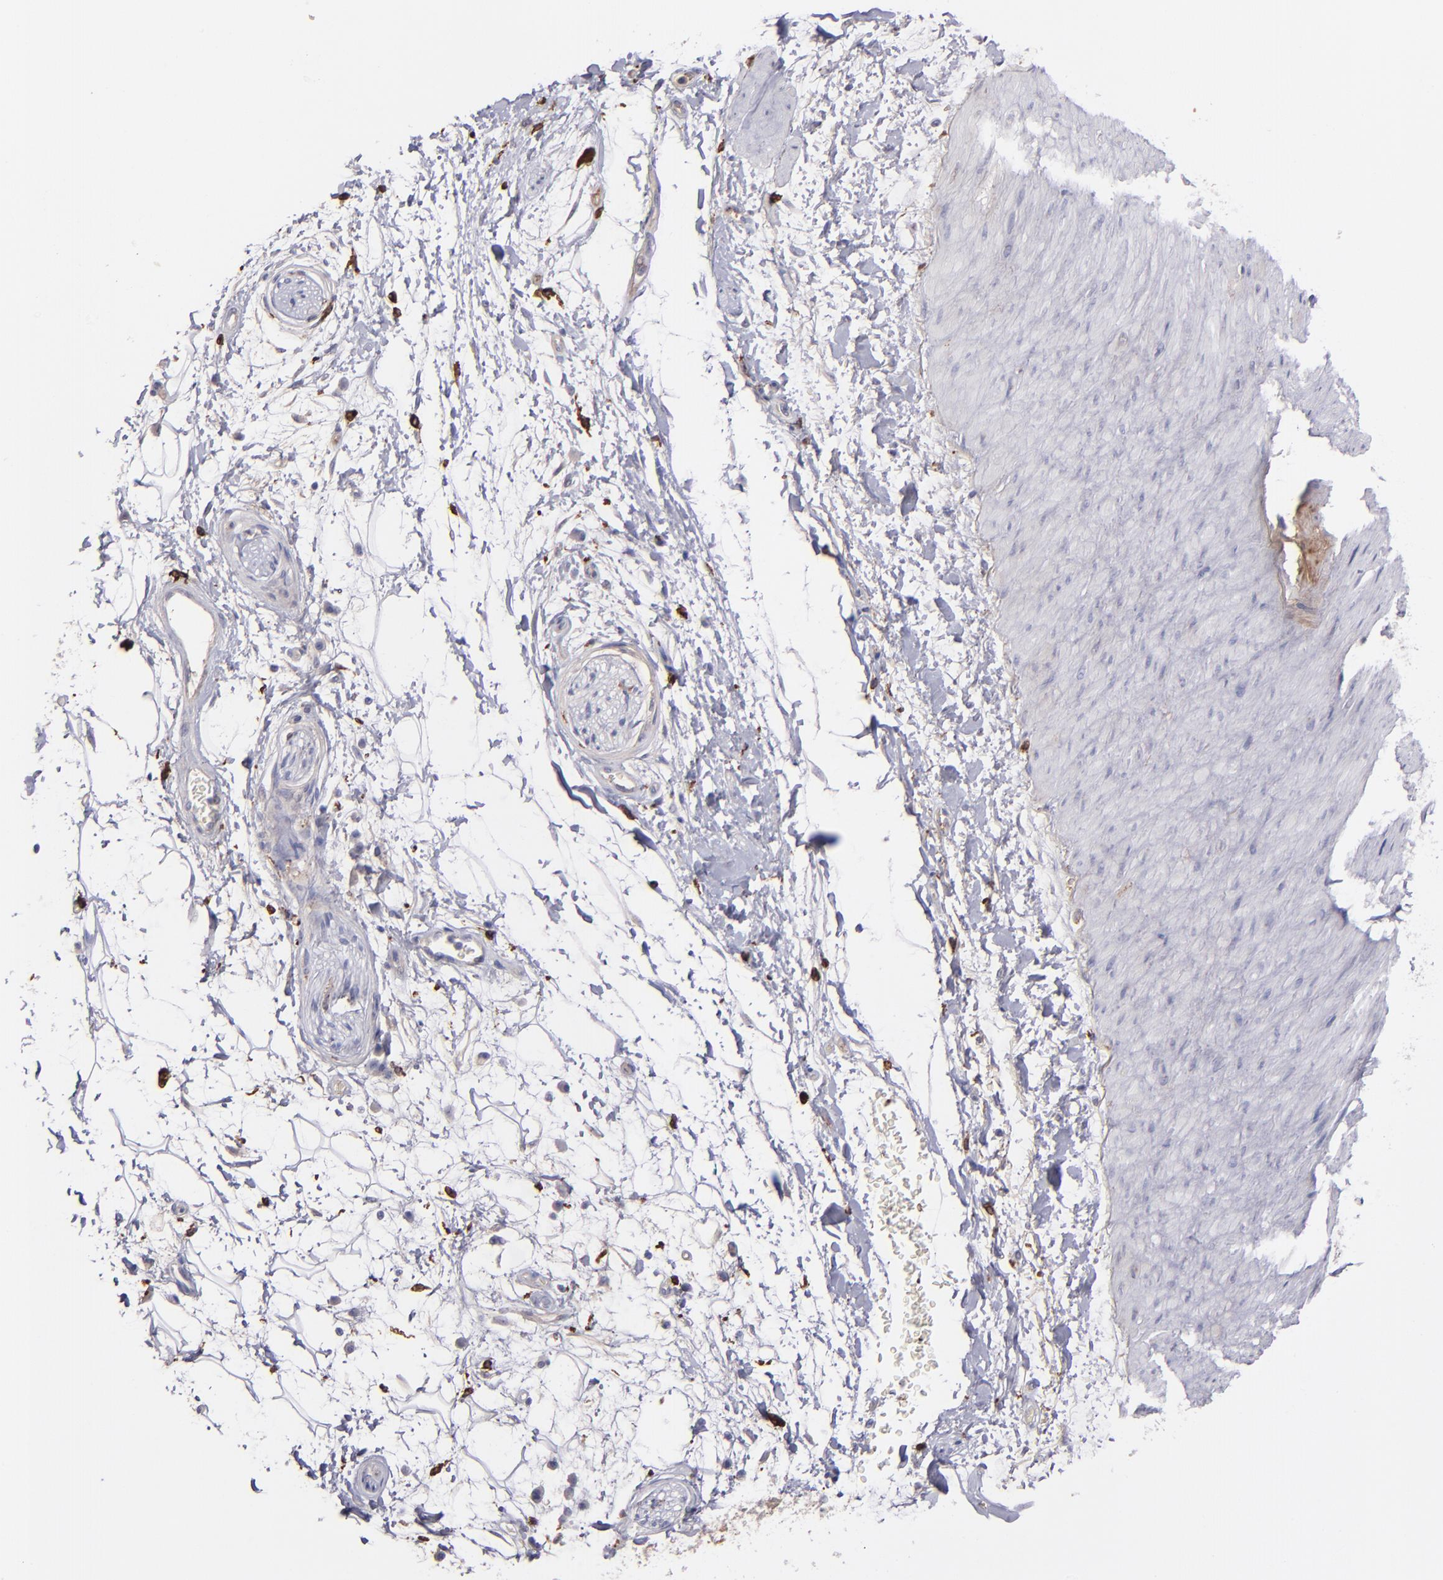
{"staining": {"intensity": "negative", "quantity": "none", "location": "none"}, "tissue": "adipose tissue", "cell_type": "Adipocytes", "image_type": "normal", "snomed": [{"axis": "morphology", "description": "Normal tissue, NOS"}, {"axis": "topography", "description": "Soft tissue"}], "caption": "DAB immunohistochemical staining of unremarkable adipose tissue reveals no significant positivity in adipocytes.", "gene": "C1QA", "patient": {"sex": "male", "age": 72}}